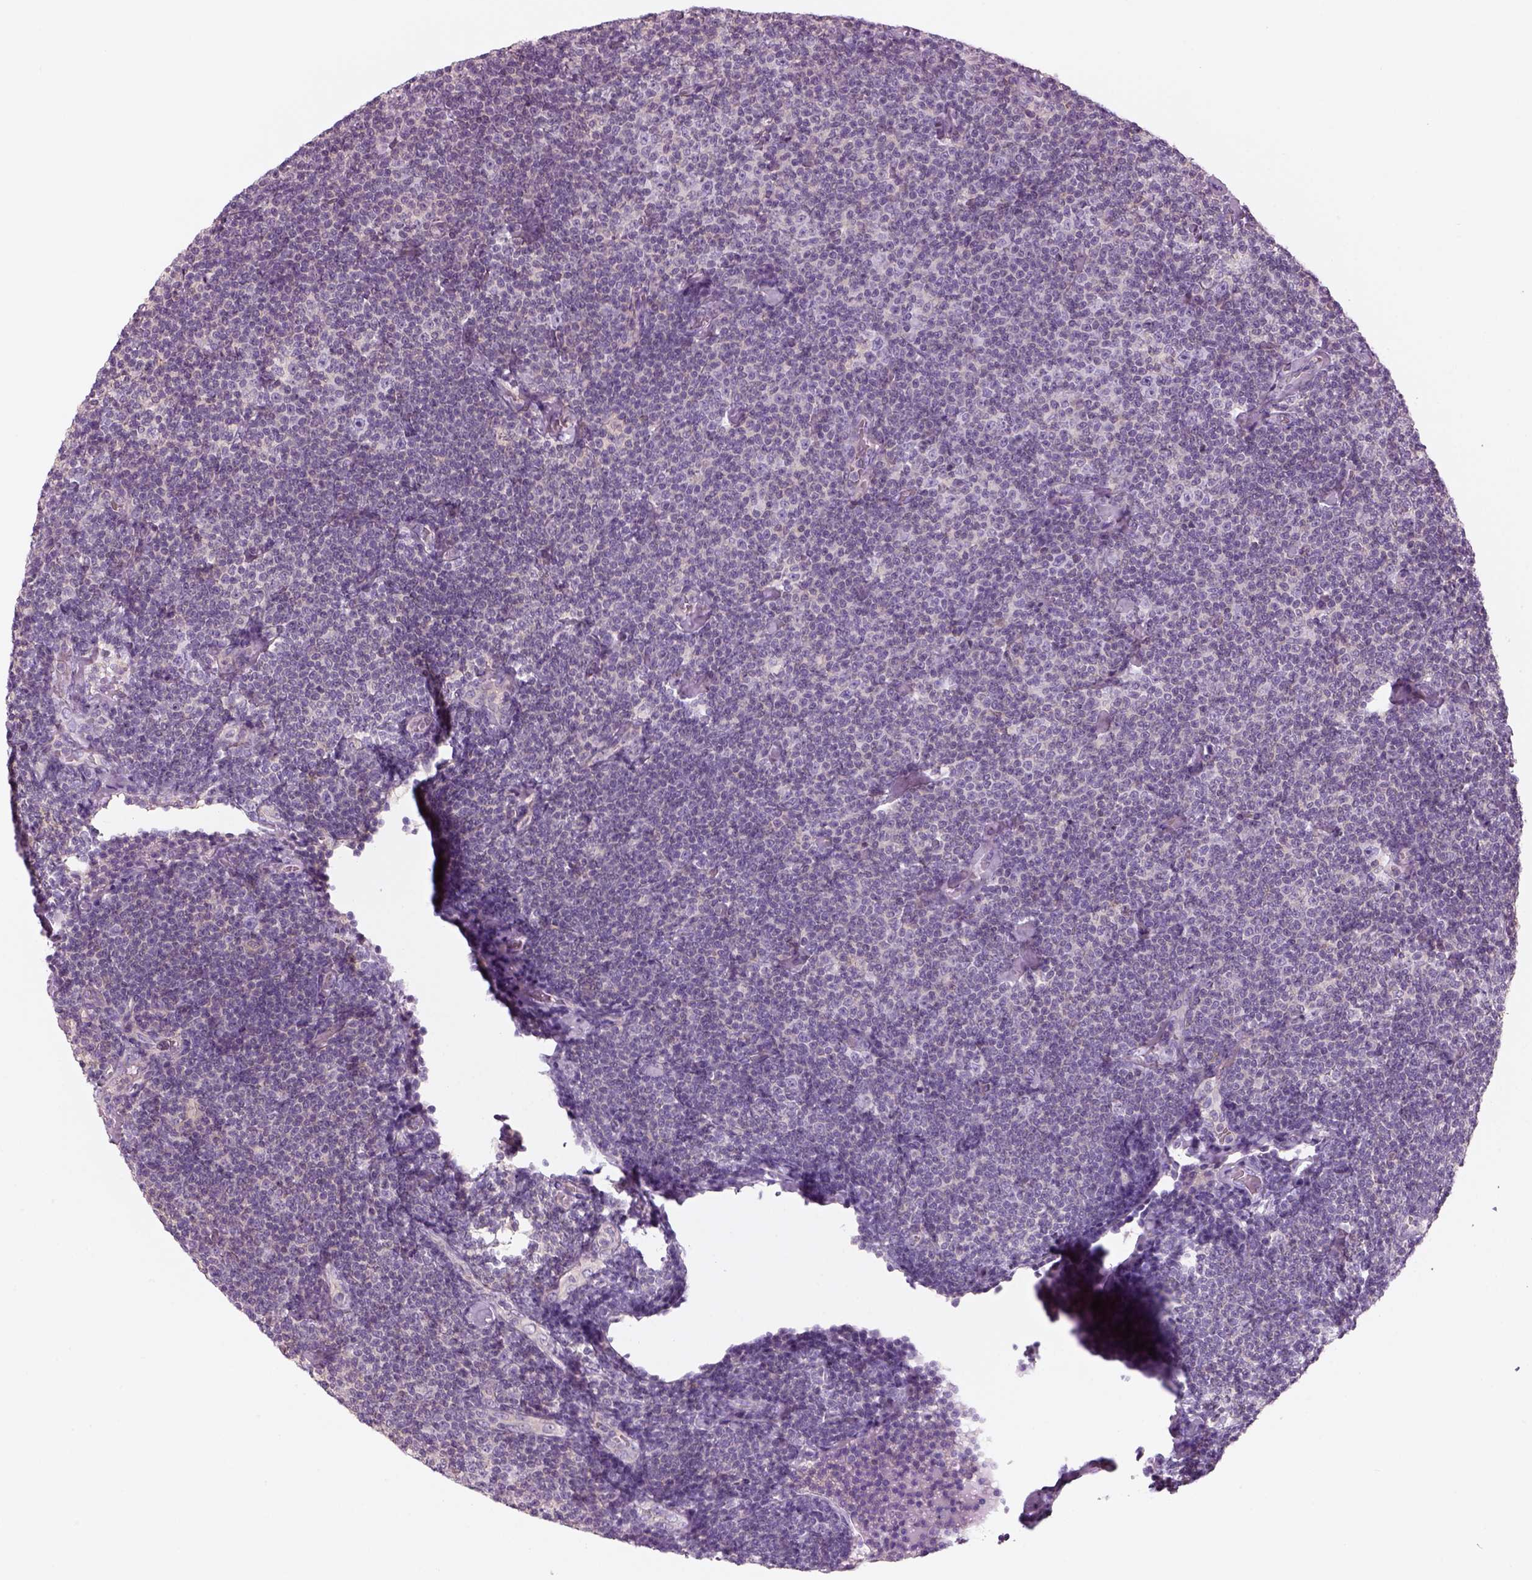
{"staining": {"intensity": "negative", "quantity": "none", "location": "none"}, "tissue": "lymphoma", "cell_type": "Tumor cells", "image_type": "cancer", "snomed": [{"axis": "morphology", "description": "Malignant lymphoma, non-Hodgkin's type, Low grade"}, {"axis": "topography", "description": "Lymph node"}], "caption": "This is an IHC micrograph of human malignant lymphoma, non-Hodgkin's type (low-grade). There is no positivity in tumor cells.", "gene": "SLC1A7", "patient": {"sex": "male", "age": 81}}